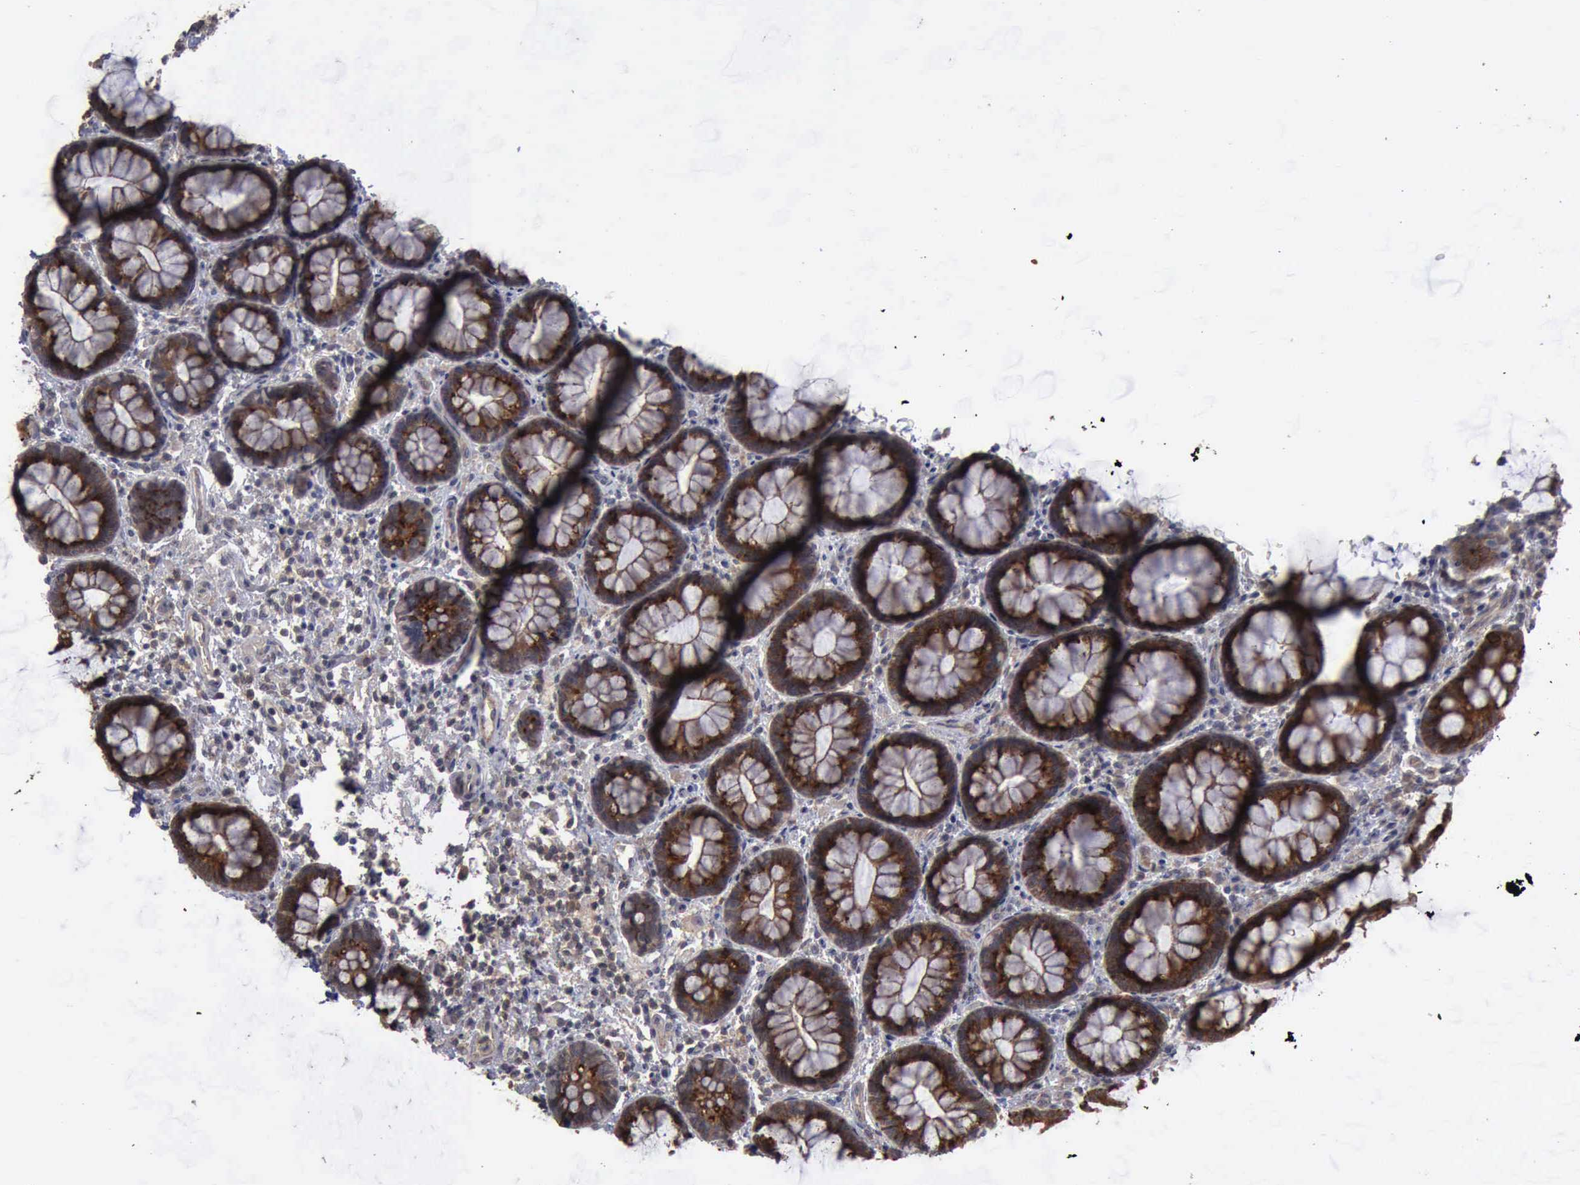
{"staining": {"intensity": "strong", "quantity": ">75%", "location": "cytoplasmic/membranous"}, "tissue": "rectum", "cell_type": "Glandular cells", "image_type": "normal", "snomed": [{"axis": "morphology", "description": "Normal tissue, NOS"}, {"axis": "topography", "description": "Rectum"}], "caption": "Immunohistochemistry (IHC) histopathology image of unremarkable rectum: rectum stained using immunohistochemistry (IHC) displays high levels of strong protein expression localized specifically in the cytoplasmic/membranous of glandular cells, appearing as a cytoplasmic/membranous brown color.", "gene": "CRKL", "patient": {"sex": "male", "age": 92}}